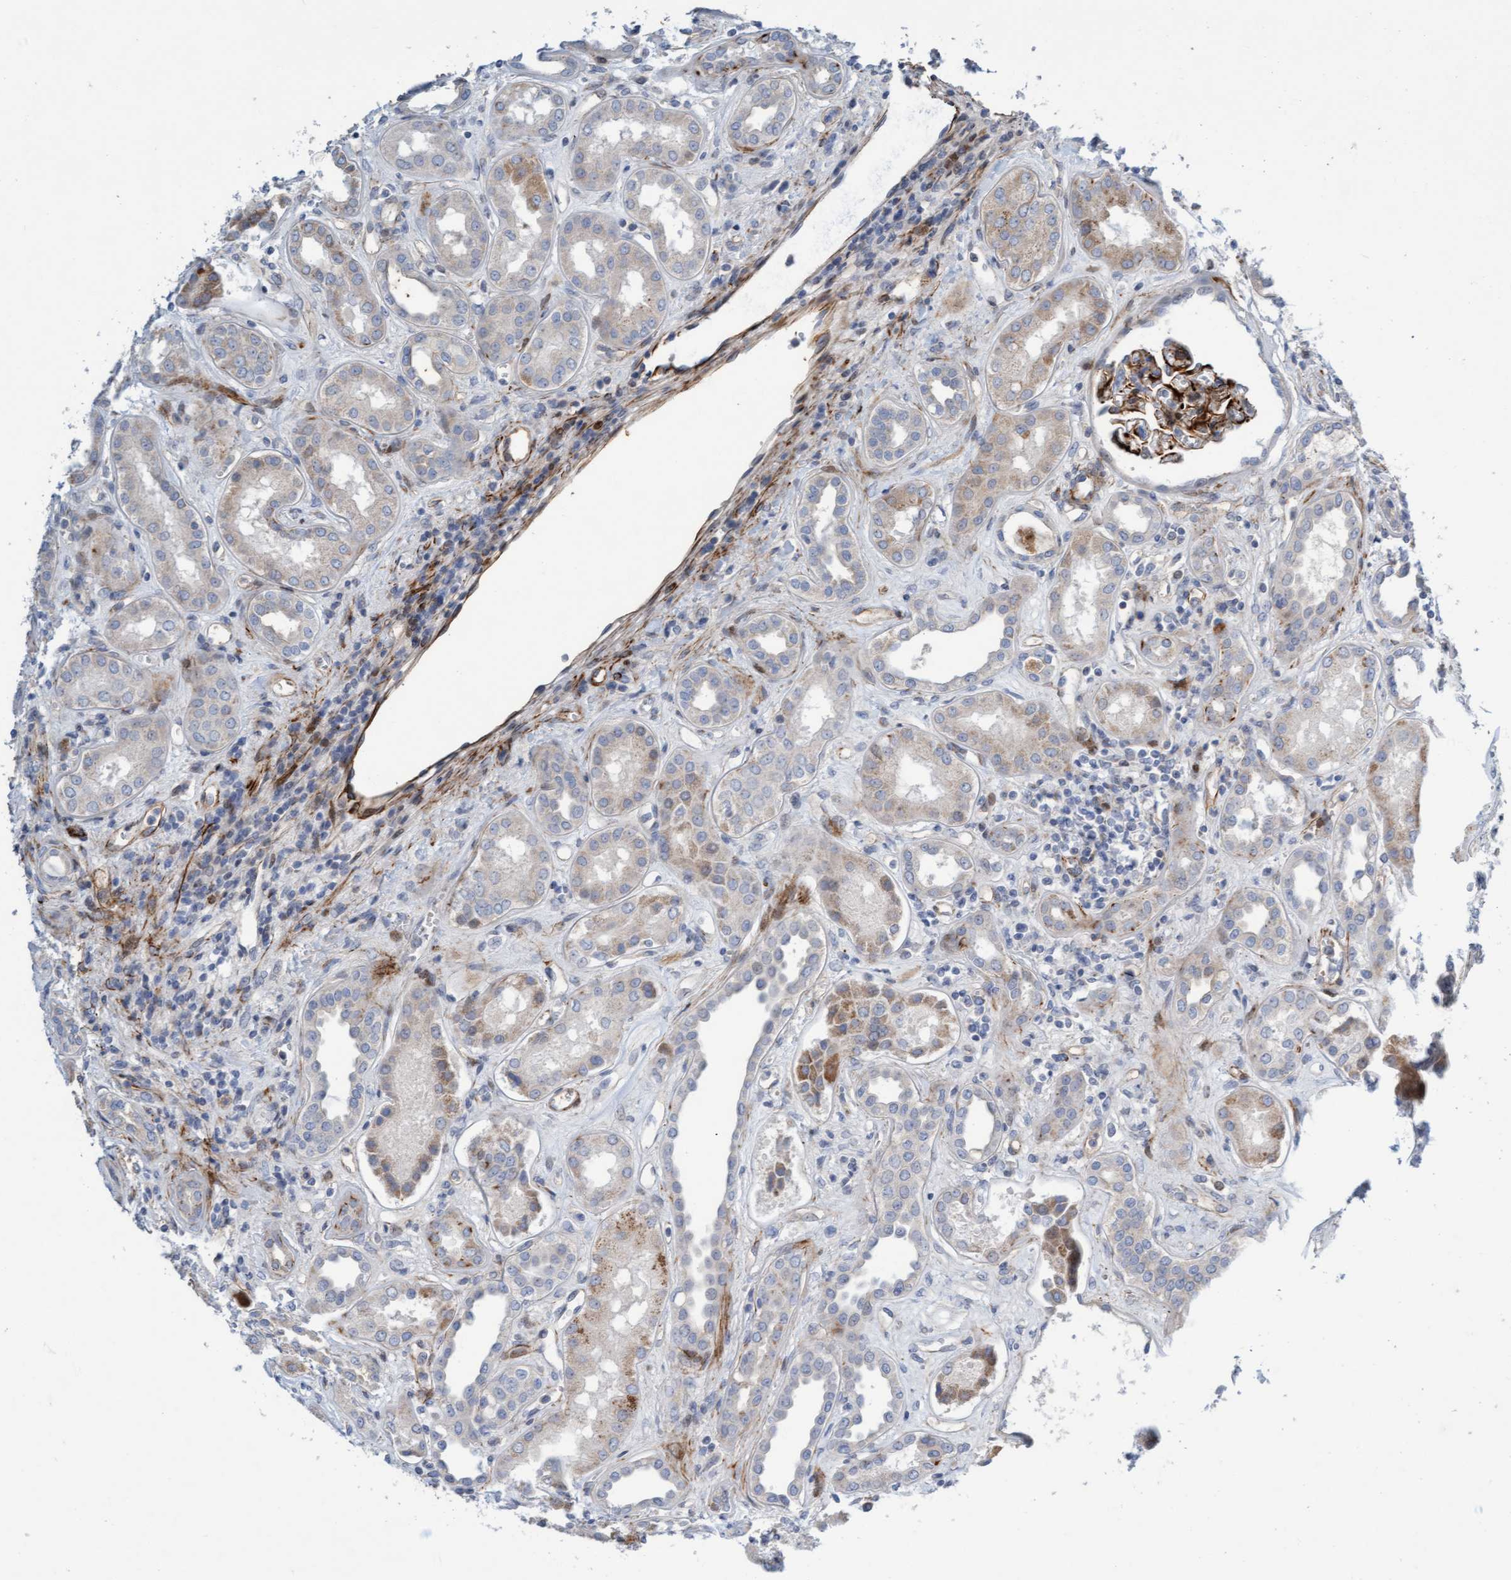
{"staining": {"intensity": "strong", "quantity": "25%-75%", "location": "cytoplasmic/membranous"}, "tissue": "kidney", "cell_type": "Cells in glomeruli", "image_type": "normal", "snomed": [{"axis": "morphology", "description": "Normal tissue, NOS"}, {"axis": "topography", "description": "Kidney"}], "caption": "Immunohistochemistry (IHC) of unremarkable kidney exhibits high levels of strong cytoplasmic/membranous positivity in about 25%-75% of cells in glomeruli.", "gene": "POLG2", "patient": {"sex": "male", "age": 59}}